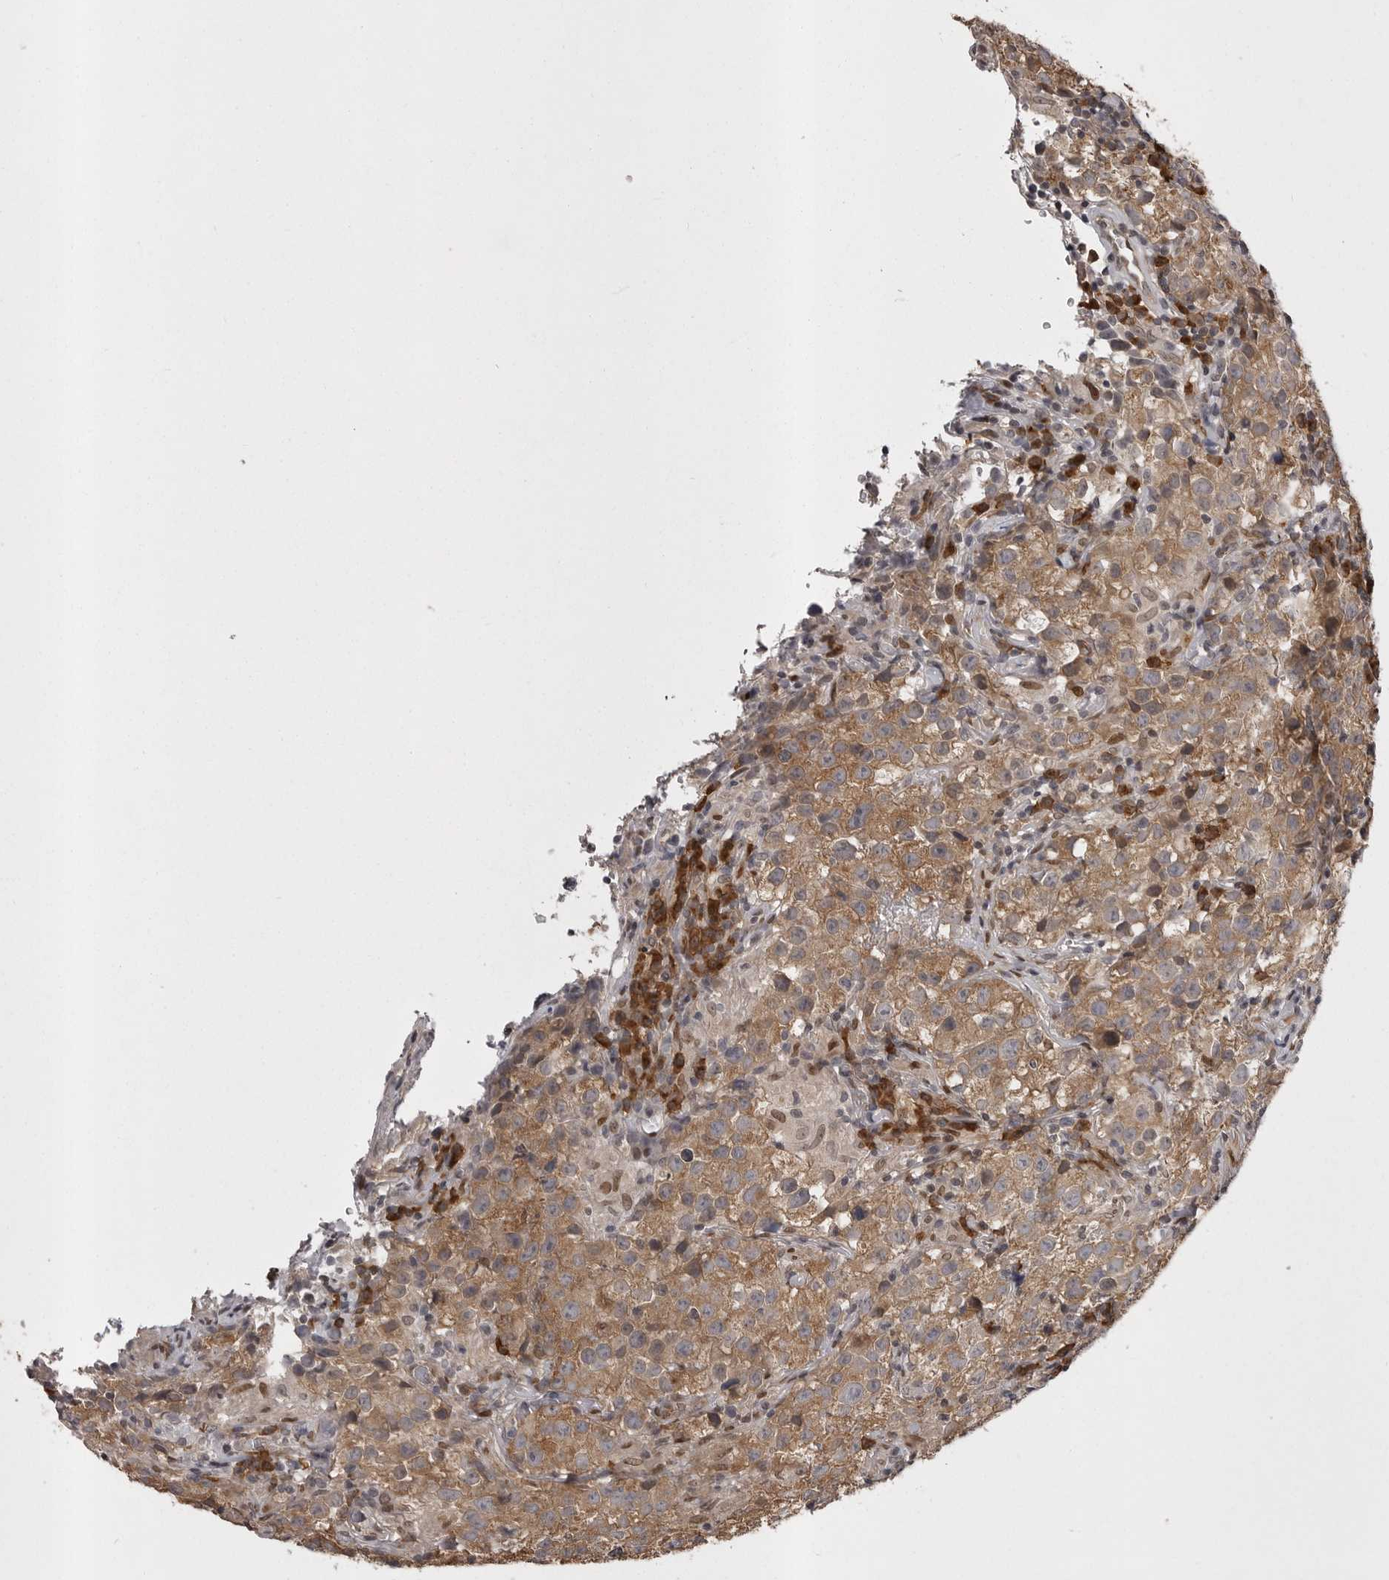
{"staining": {"intensity": "moderate", "quantity": ">75%", "location": "cytoplasmic/membranous"}, "tissue": "testis cancer", "cell_type": "Tumor cells", "image_type": "cancer", "snomed": [{"axis": "morphology", "description": "Seminoma, NOS"}, {"axis": "morphology", "description": "Carcinoma, Embryonal, NOS"}, {"axis": "topography", "description": "Testis"}], "caption": "Human testis cancer (seminoma) stained with a brown dye displays moderate cytoplasmic/membranous positive staining in approximately >75% of tumor cells.", "gene": "SNX16", "patient": {"sex": "male", "age": 43}}